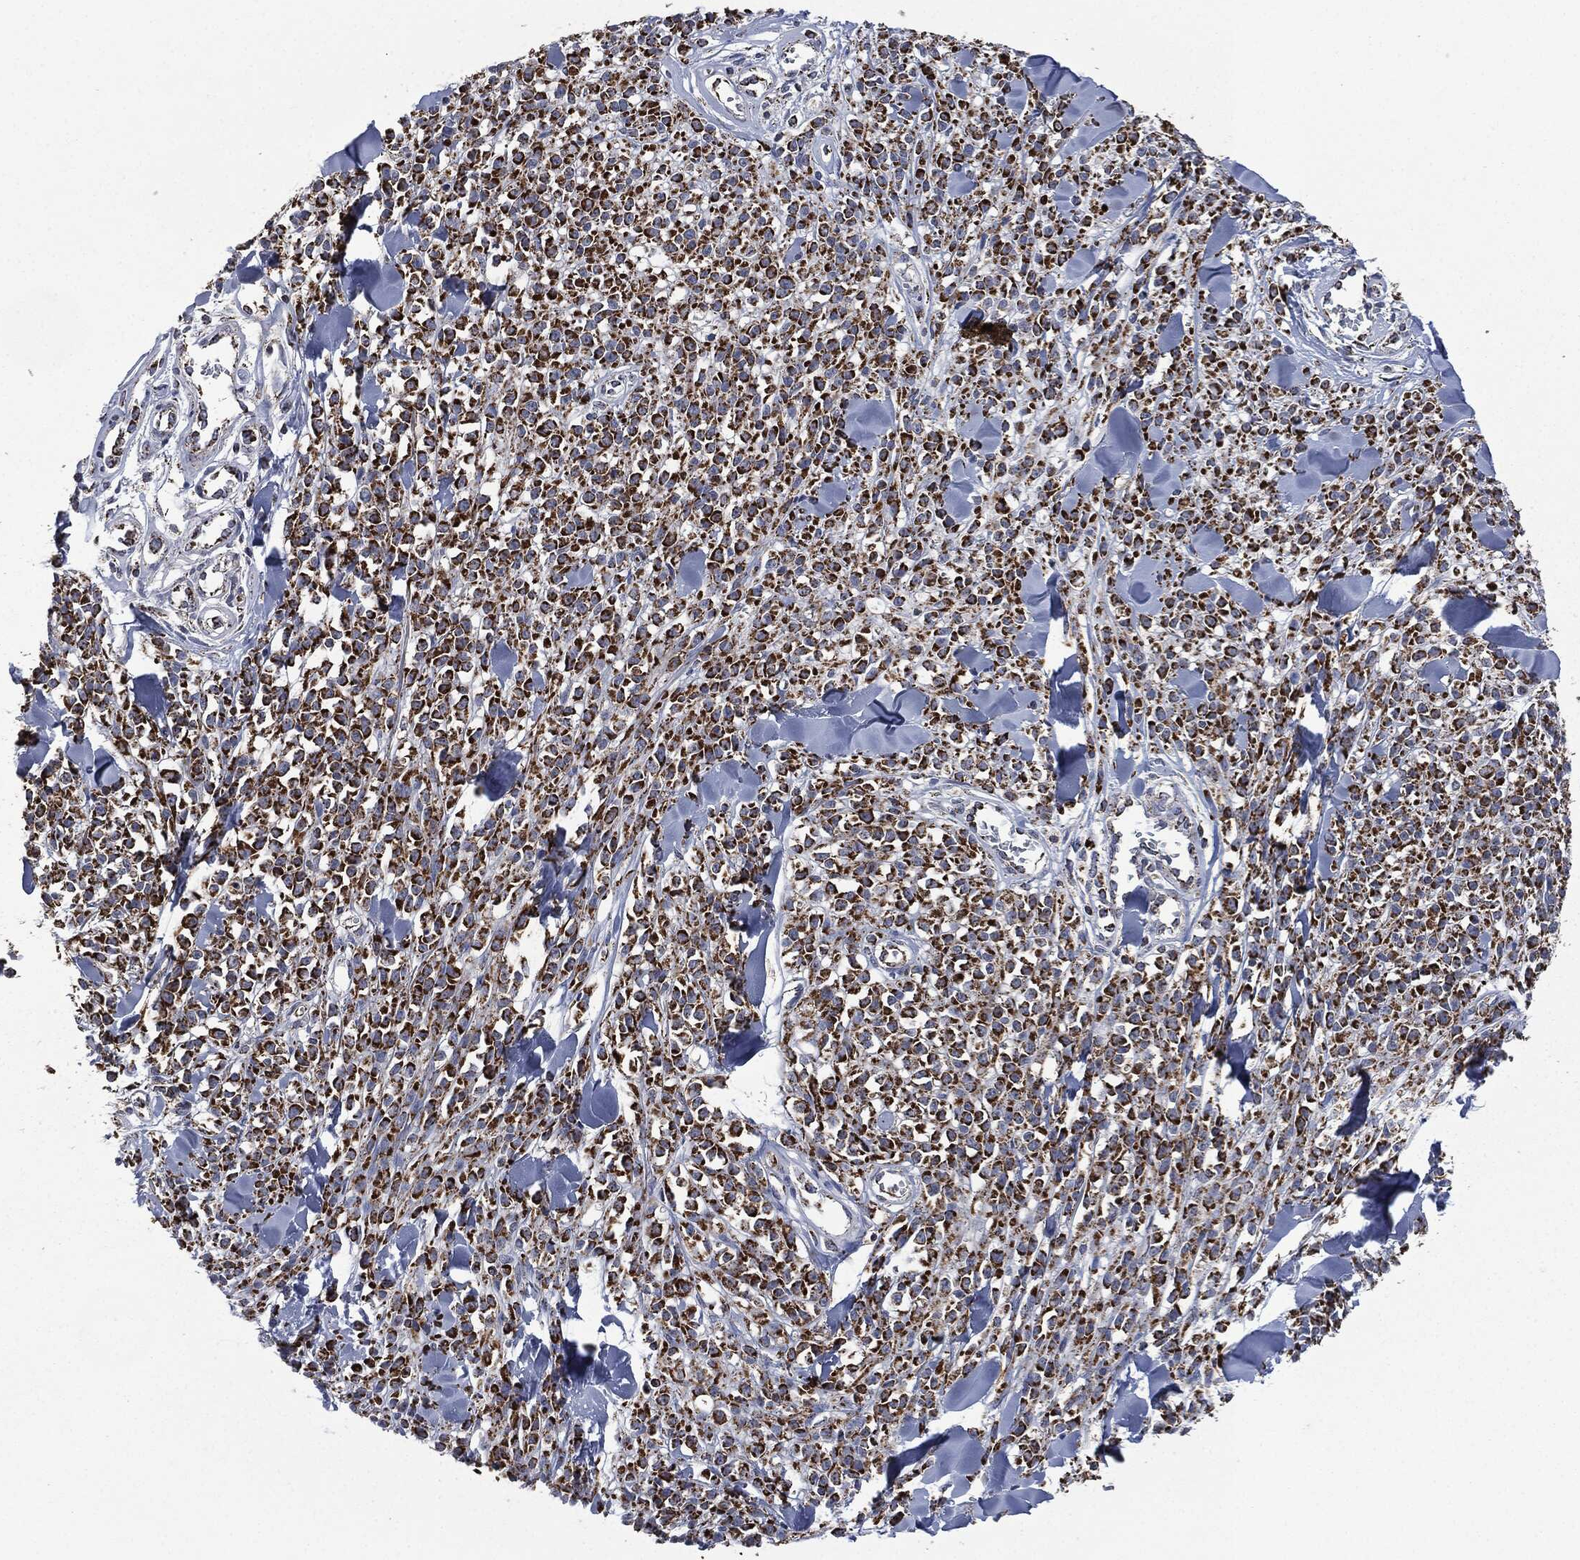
{"staining": {"intensity": "strong", "quantity": ">75%", "location": "cytoplasmic/membranous"}, "tissue": "melanoma", "cell_type": "Tumor cells", "image_type": "cancer", "snomed": [{"axis": "morphology", "description": "Malignant melanoma, NOS"}, {"axis": "topography", "description": "Skin"}, {"axis": "topography", "description": "Skin of trunk"}], "caption": "Immunohistochemistry (IHC) micrograph of neoplastic tissue: melanoma stained using immunohistochemistry displays high levels of strong protein expression localized specifically in the cytoplasmic/membranous of tumor cells, appearing as a cytoplasmic/membranous brown color.", "gene": "RYK", "patient": {"sex": "male", "age": 74}}